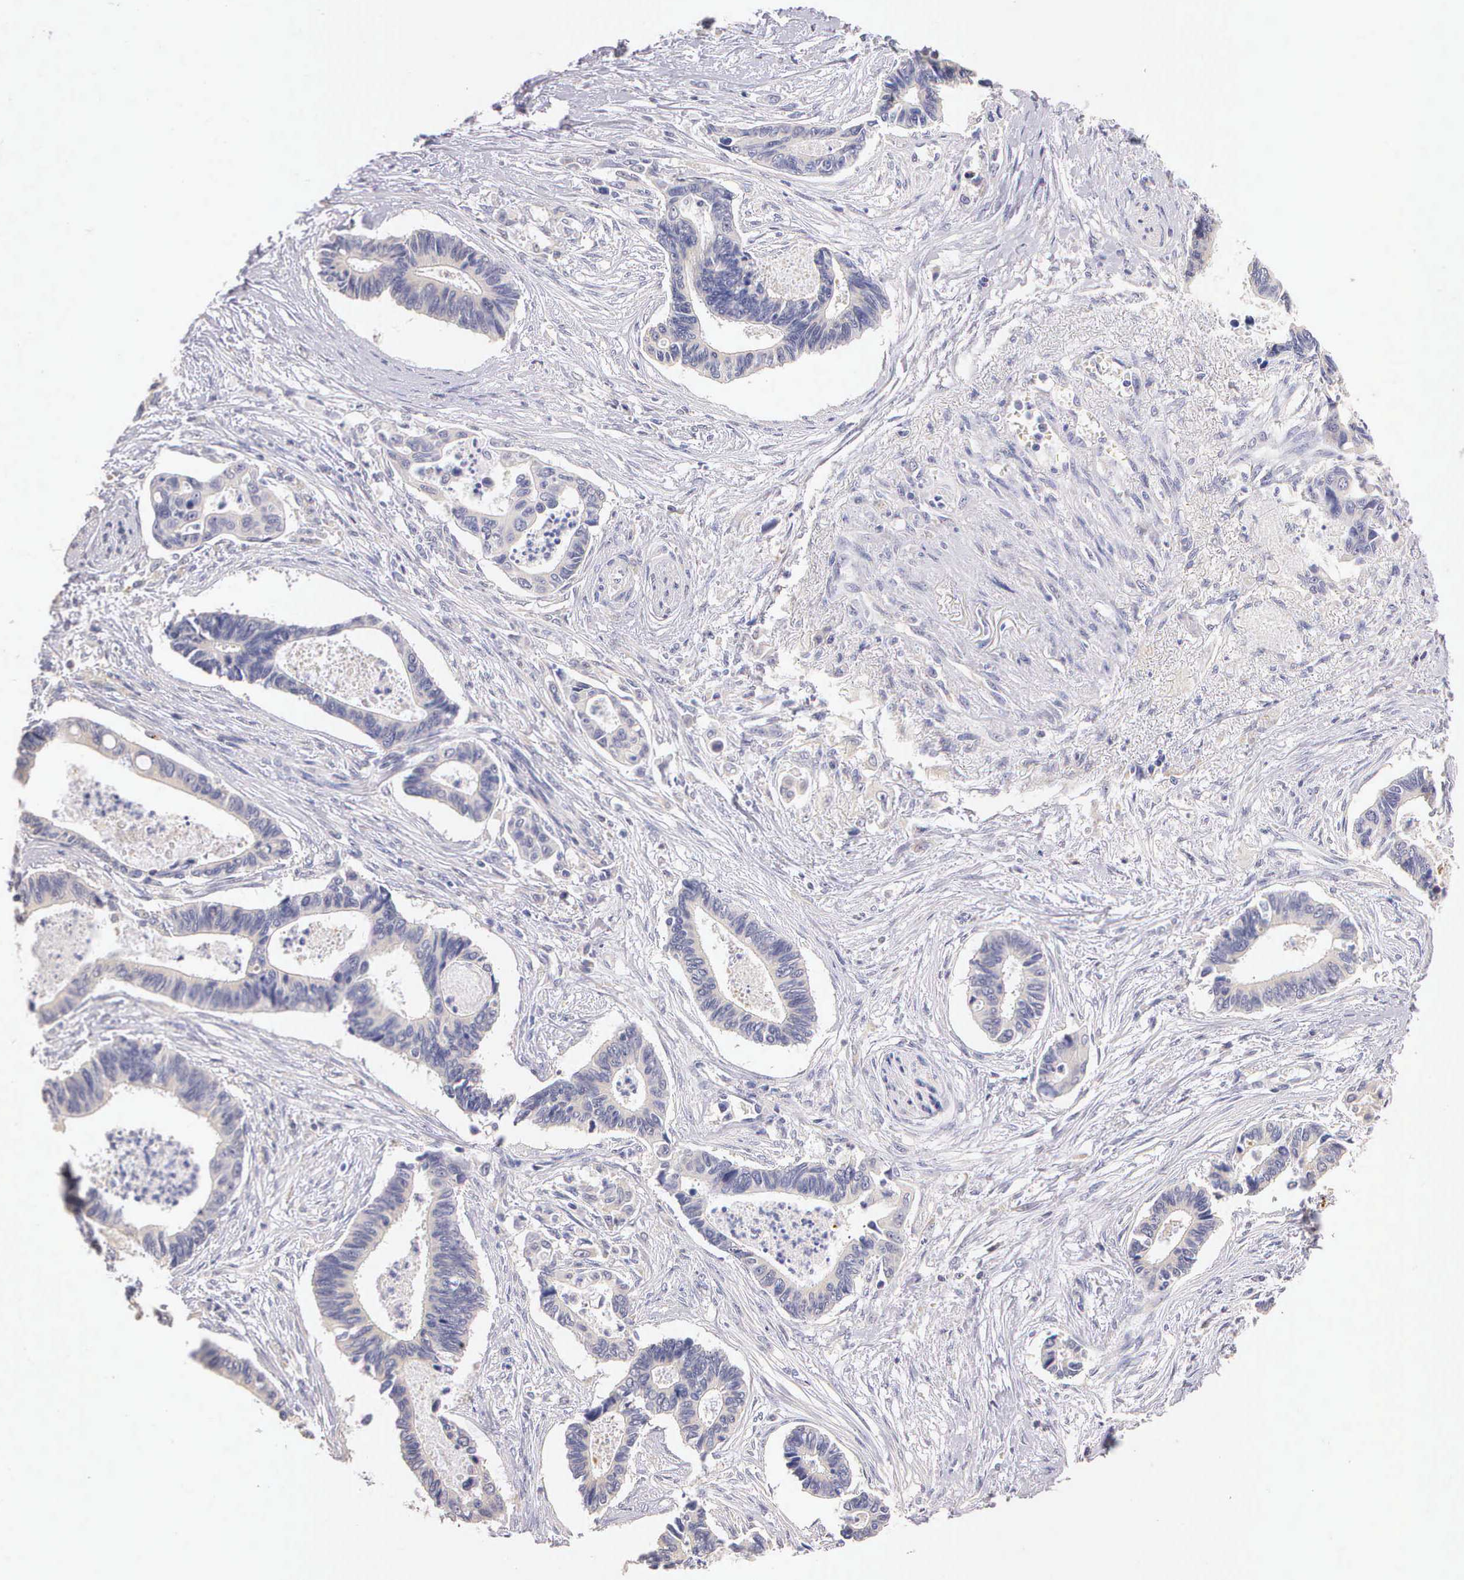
{"staining": {"intensity": "negative", "quantity": "none", "location": "none"}, "tissue": "pancreatic cancer", "cell_type": "Tumor cells", "image_type": "cancer", "snomed": [{"axis": "morphology", "description": "Adenocarcinoma, NOS"}, {"axis": "topography", "description": "Pancreas"}], "caption": "Immunohistochemical staining of adenocarcinoma (pancreatic) shows no significant staining in tumor cells.", "gene": "ESR1", "patient": {"sex": "female", "age": 70}}